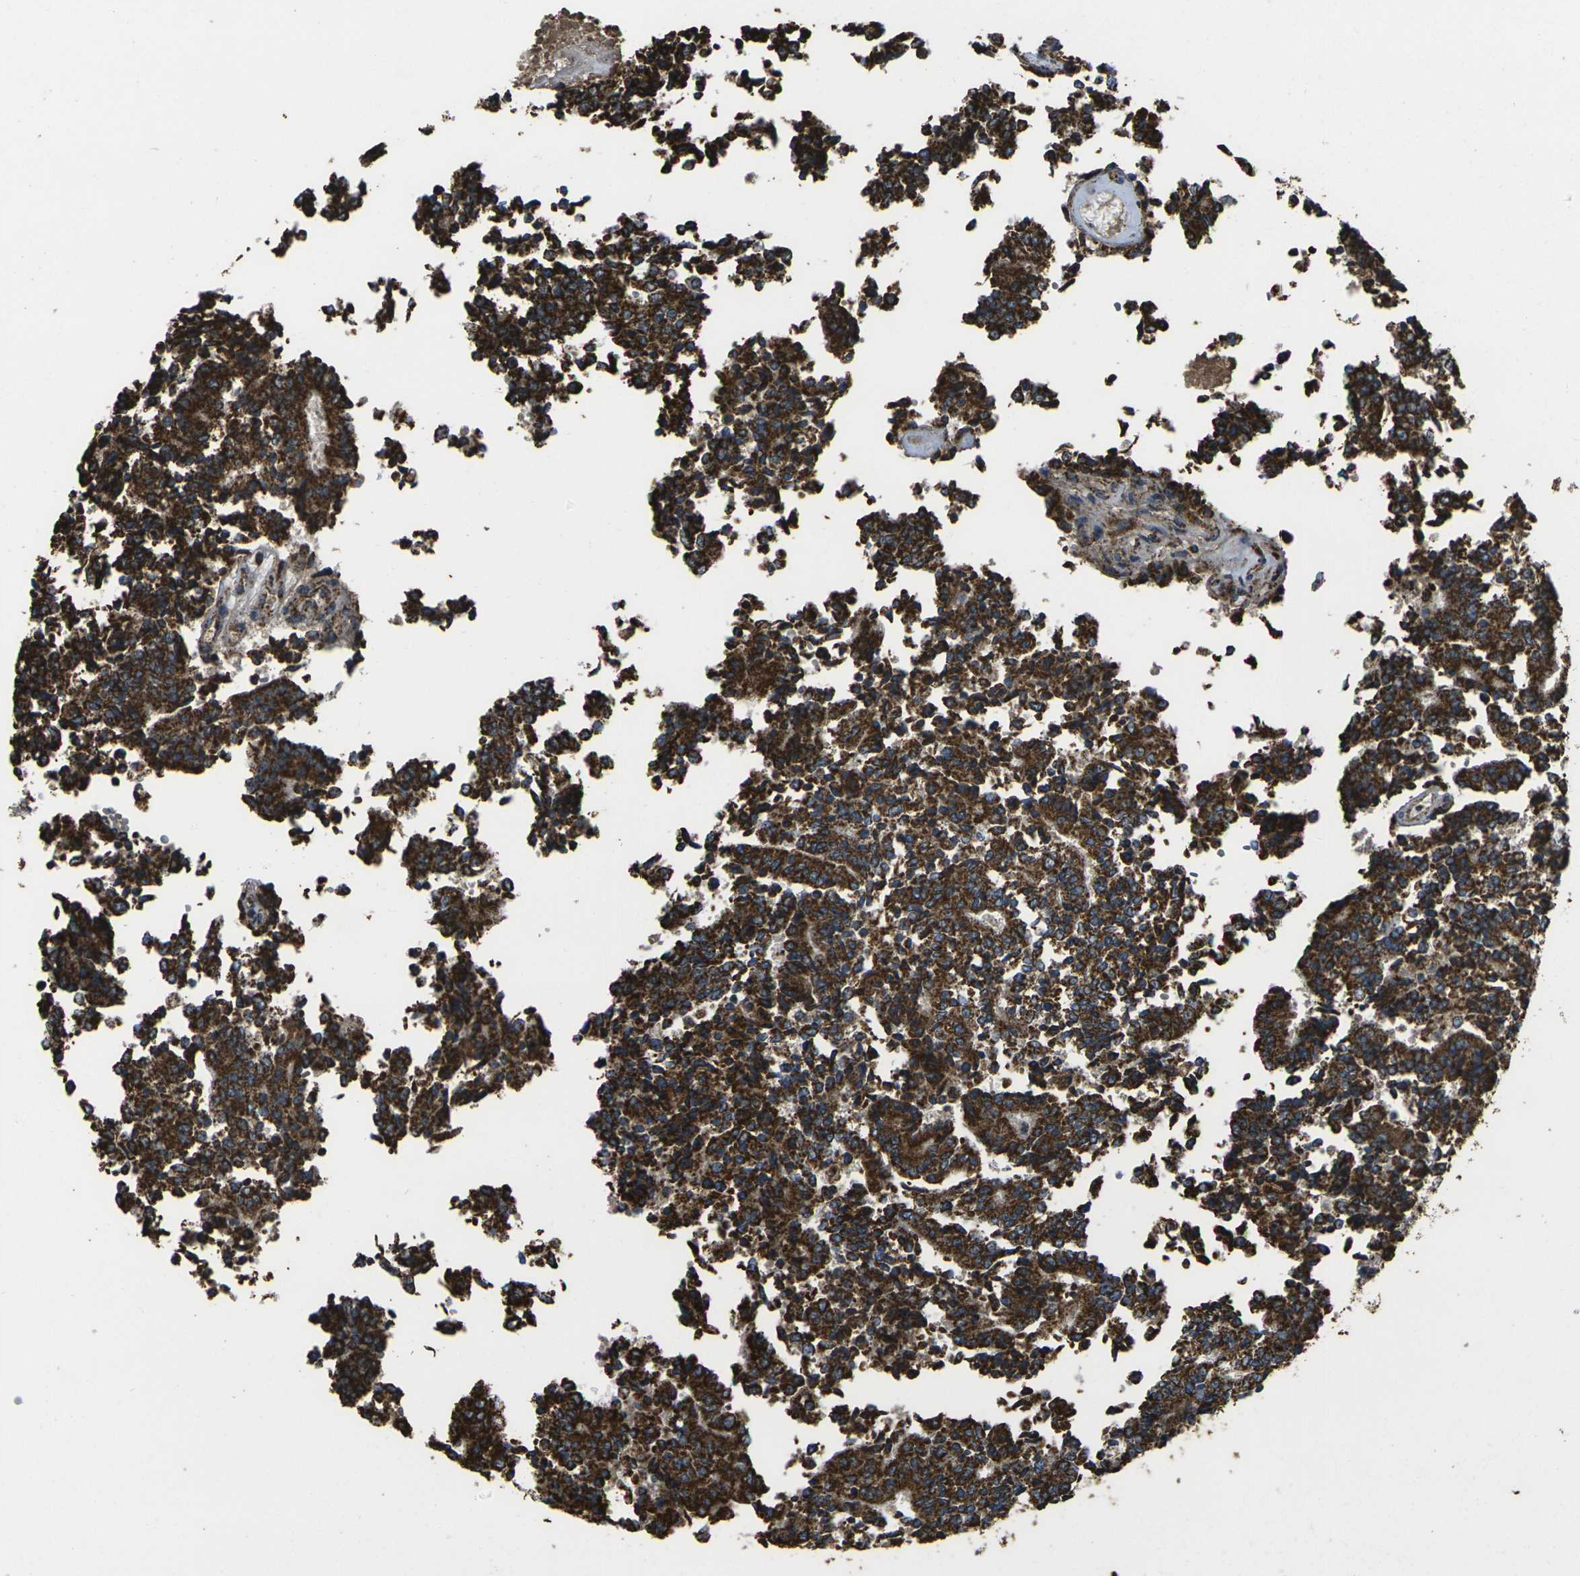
{"staining": {"intensity": "strong", "quantity": ">75%", "location": "cytoplasmic/membranous"}, "tissue": "prostate cancer", "cell_type": "Tumor cells", "image_type": "cancer", "snomed": [{"axis": "morphology", "description": "Normal tissue, NOS"}, {"axis": "morphology", "description": "Adenocarcinoma, High grade"}, {"axis": "topography", "description": "Prostate"}, {"axis": "topography", "description": "Seminal veicle"}], "caption": "This photomicrograph demonstrates prostate cancer stained with IHC to label a protein in brown. The cytoplasmic/membranous of tumor cells show strong positivity for the protein. Nuclei are counter-stained blue.", "gene": "KLHL5", "patient": {"sex": "male", "age": 55}}